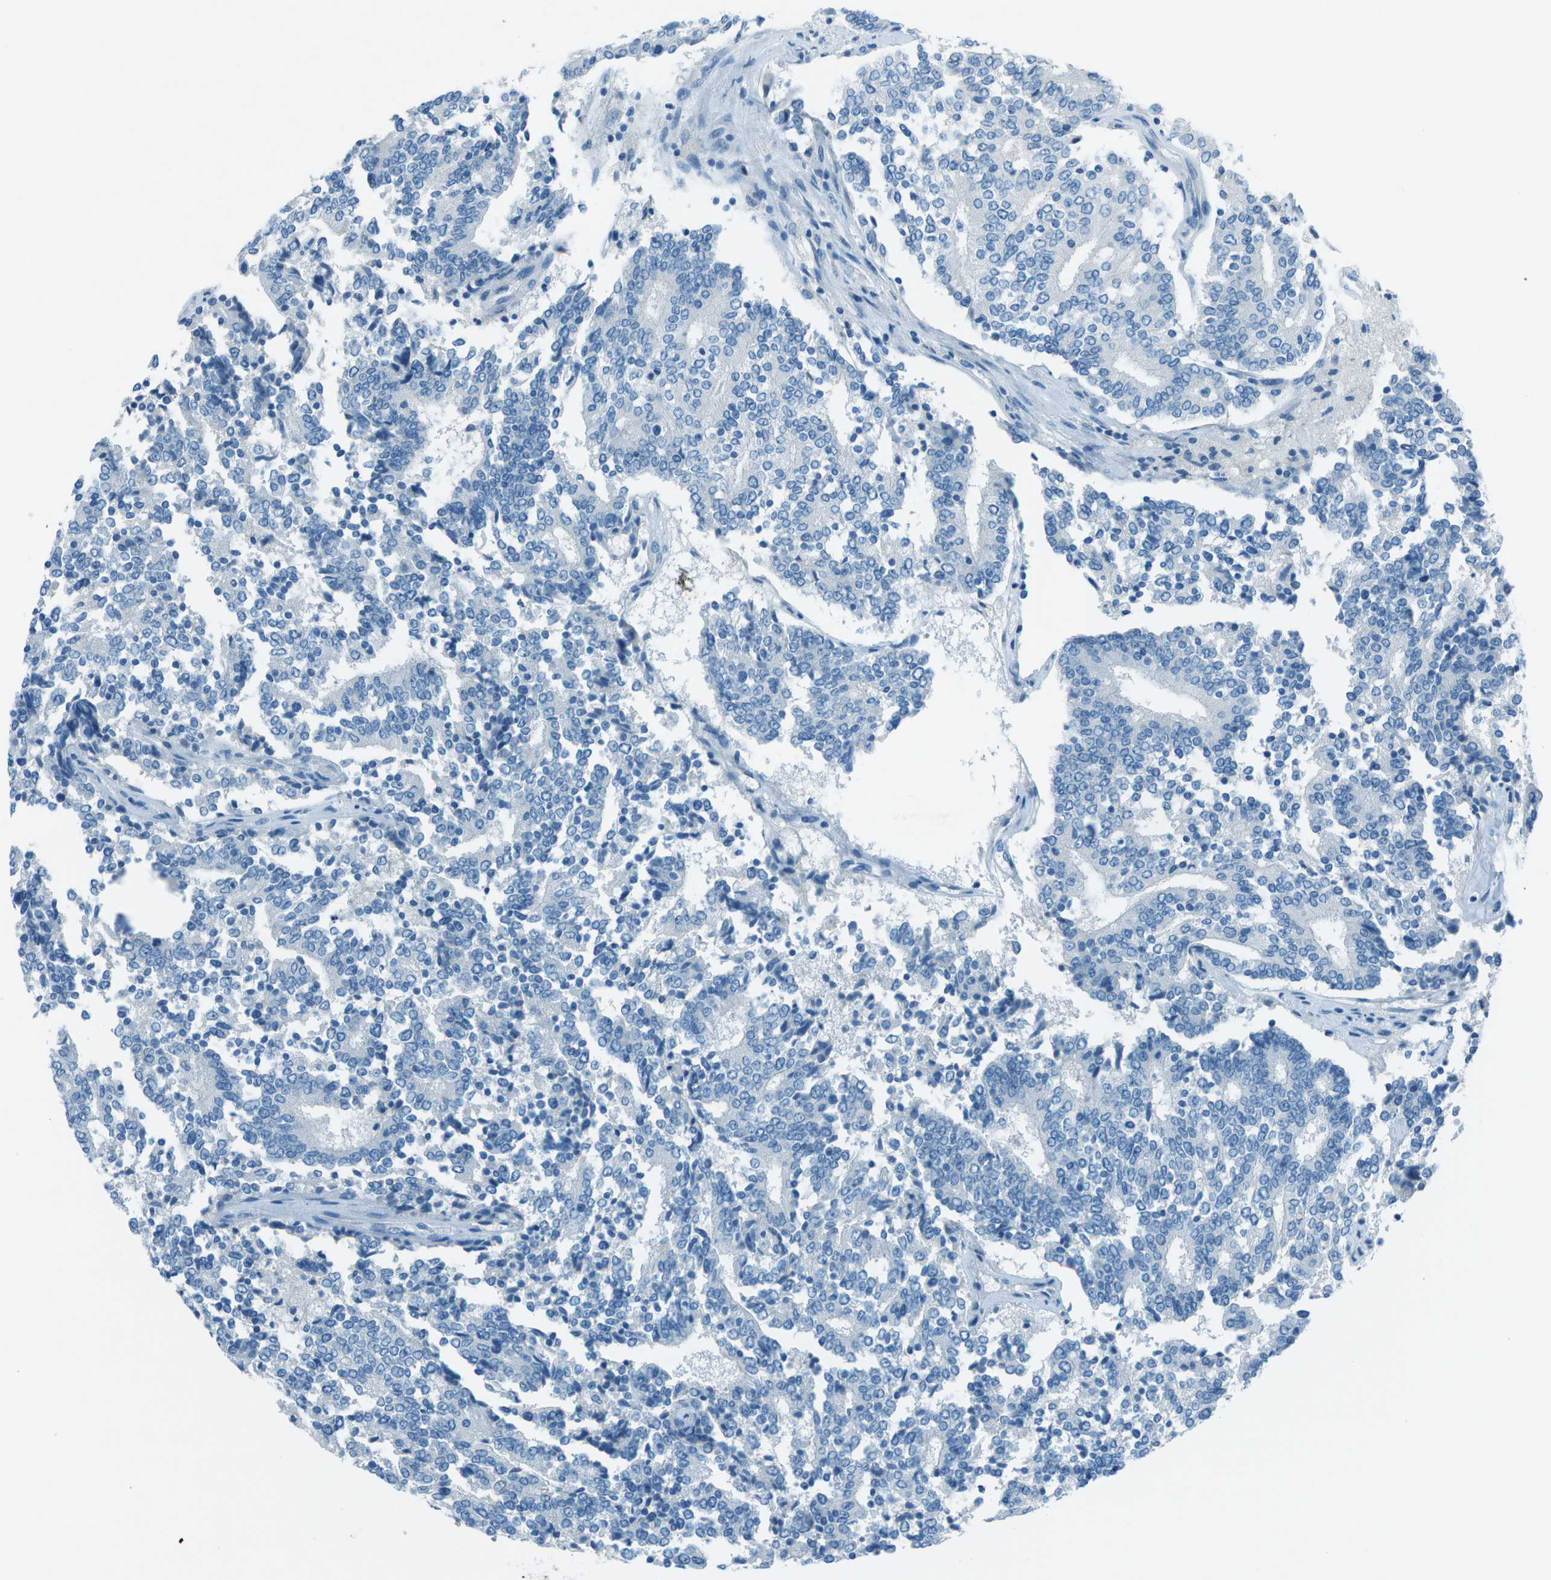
{"staining": {"intensity": "negative", "quantity": "none", "location": "none"}, "tissue": "prostate cancer", "cell_type": "Tumor cells", "image_type": "cancer", "snomed": [{"axis": "morphology", "description": "Normal tissue, NOS"}, {"axis": "morphology", "description": "Adenocarcinoma, High grade"}, {"axis": "topography", "description": "Prostate"}, {"axis": "topography", "description": "Seminal veicle"}], "caption": "High power microscopy image of an immunohistochemistry micrograph of prostate cancer, revealing no significant staining in tumor cells. Nuclei are stained in blue.", "gene": "FGF1", "patient": {"sex": "male", "age": 55}}